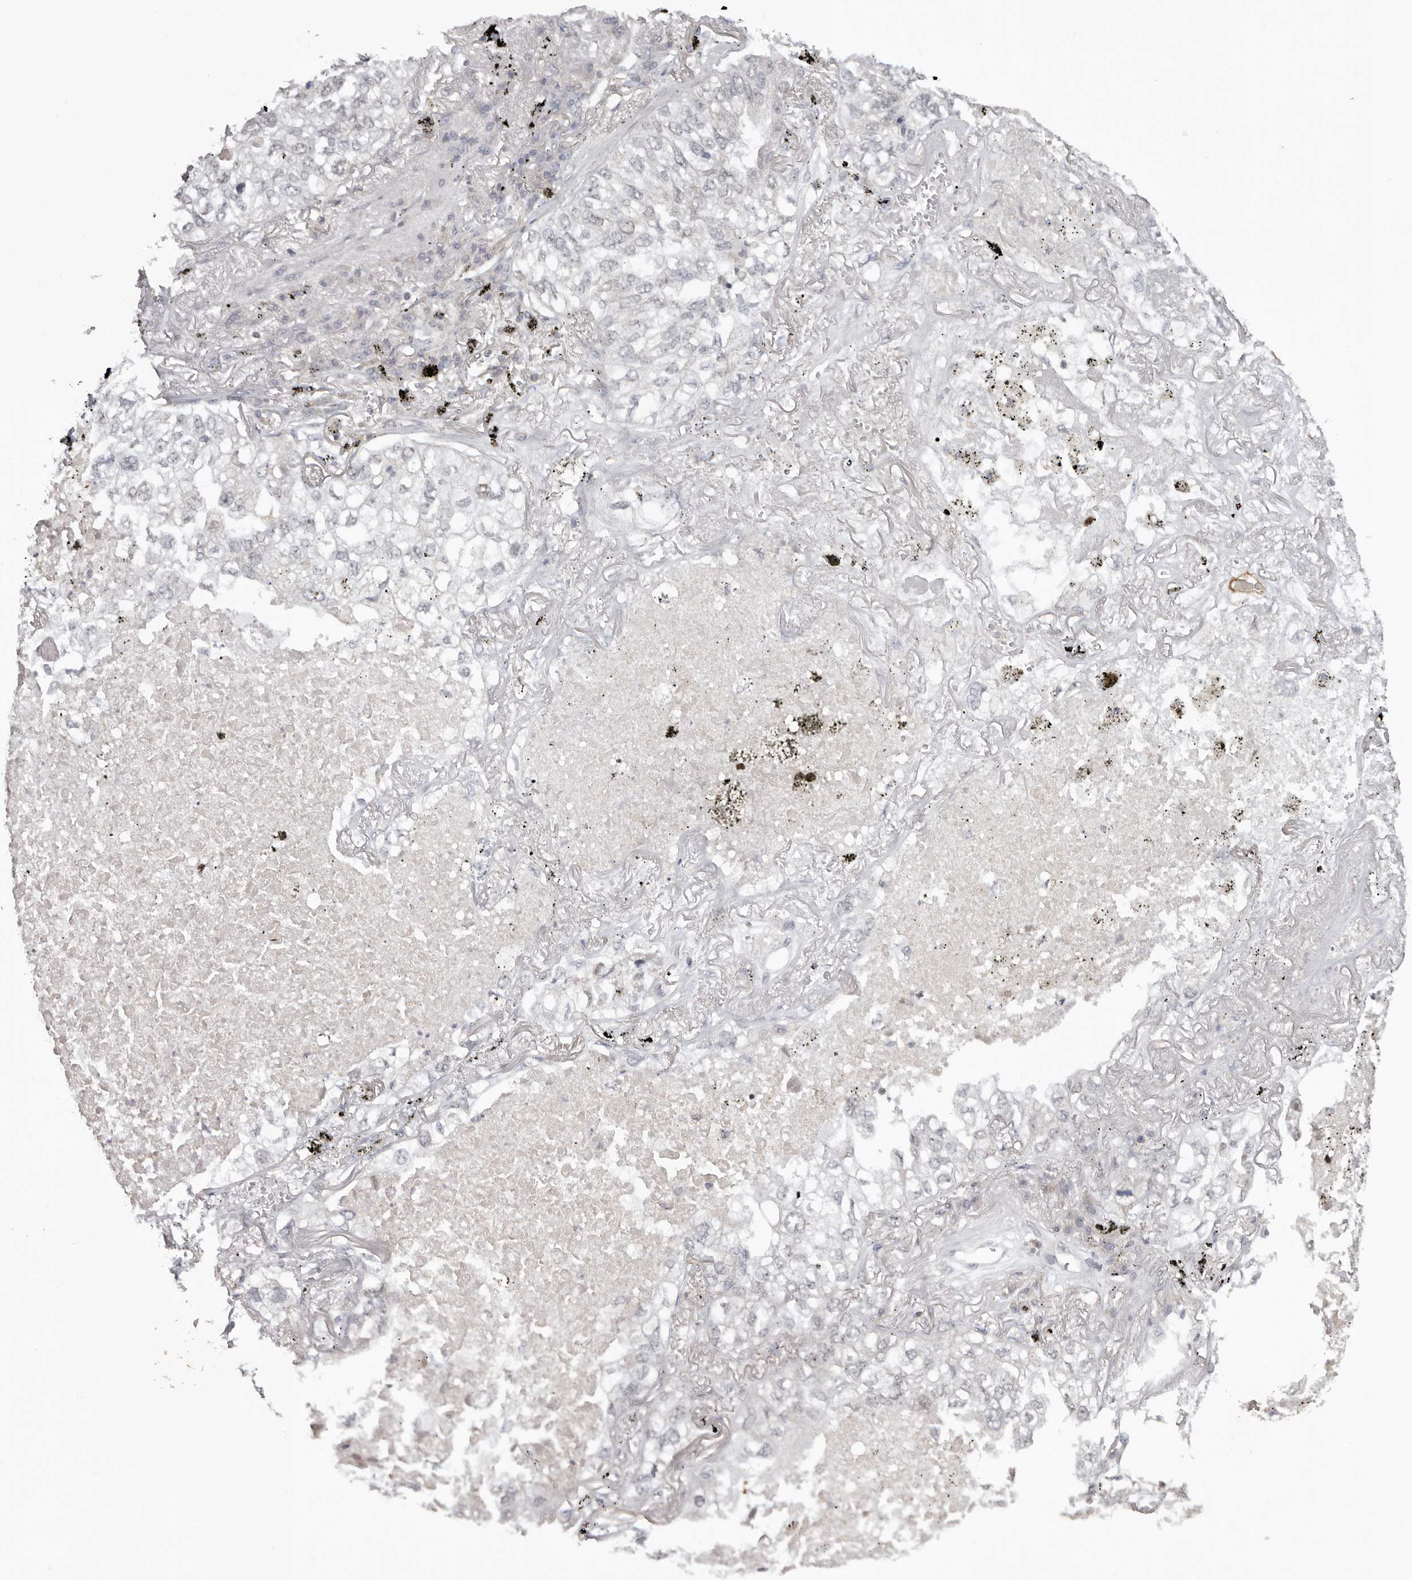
{"staining": {"intensity": "negative", "quantity": "none", "location": "none"}, "tissue": "lung cancer", "cell_type": "Tumor cells", "image_type": "cancer", "snomed": [{"axis": "morphology", "description": "Adenocarcinoma, NOS"}, {"axis": "topography", "description": "Lung"}], "caption": "A histopathology image of human lung adenocarcinoma is negative for staining in tumor cells. (DAB immunohistochemistry with hematoxylin counter stain).", "gene": "ANKRD44", "patient": {"sex": "male", "age": 65}}